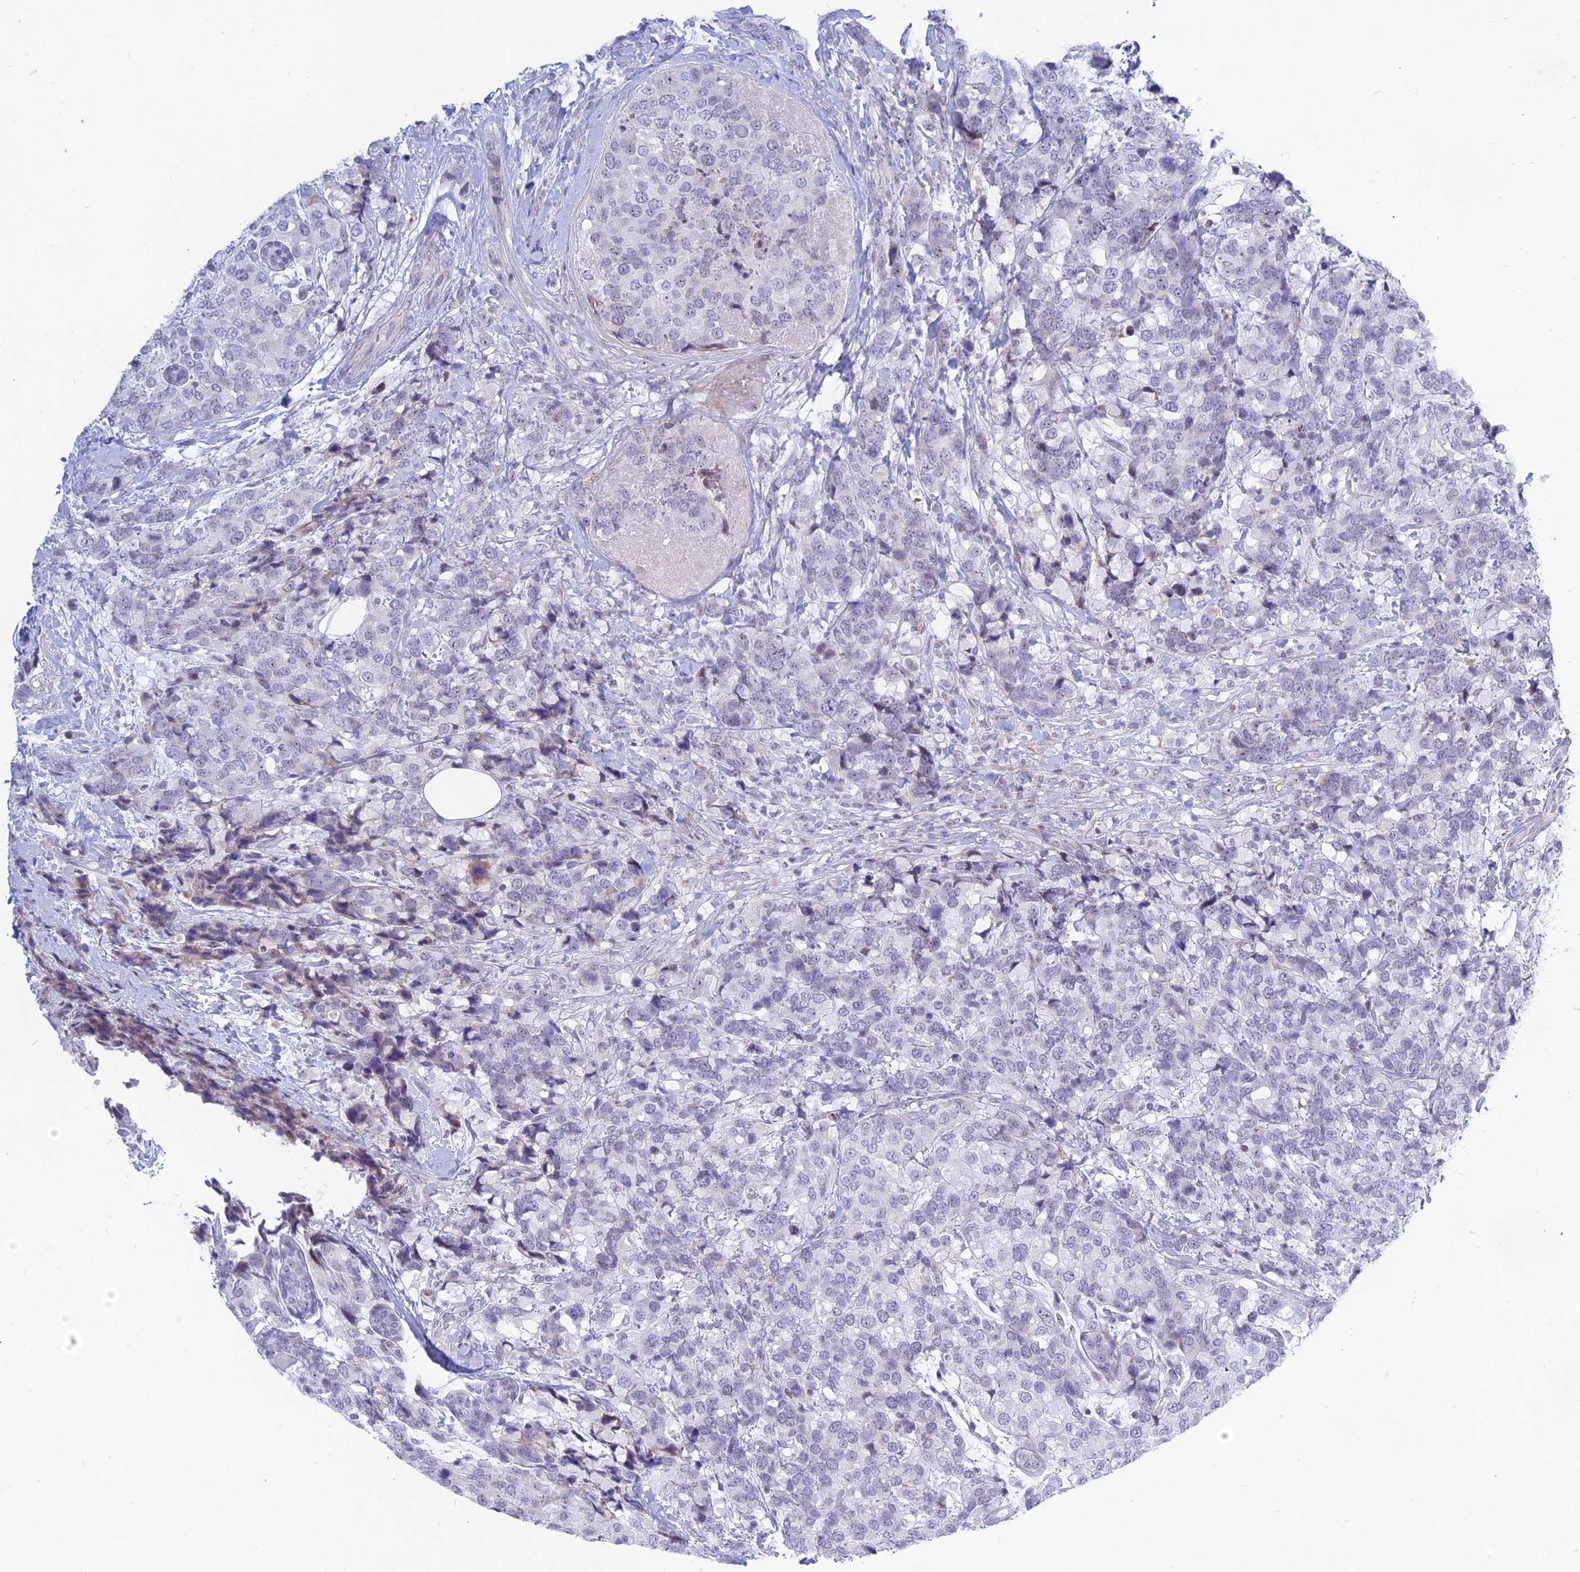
{"staining": {"intensity": "negative", "quantity": "none", "location": "none"}, "tissue": "breast cancer", "cell_type": "Tumor cells", "image_type": "cancer", "snomed": [{"axis": "morphology", "description": "Lobular carcinoma"}, {"axis": "topography", "description": "Breast"}], "caption": "Lobular carcinoma (breast) was stained to show a protein in brown. There is no significant positivity in tumor cells.", "gene": "KRR1", "patient": {"sex": "female", "age": 59}}